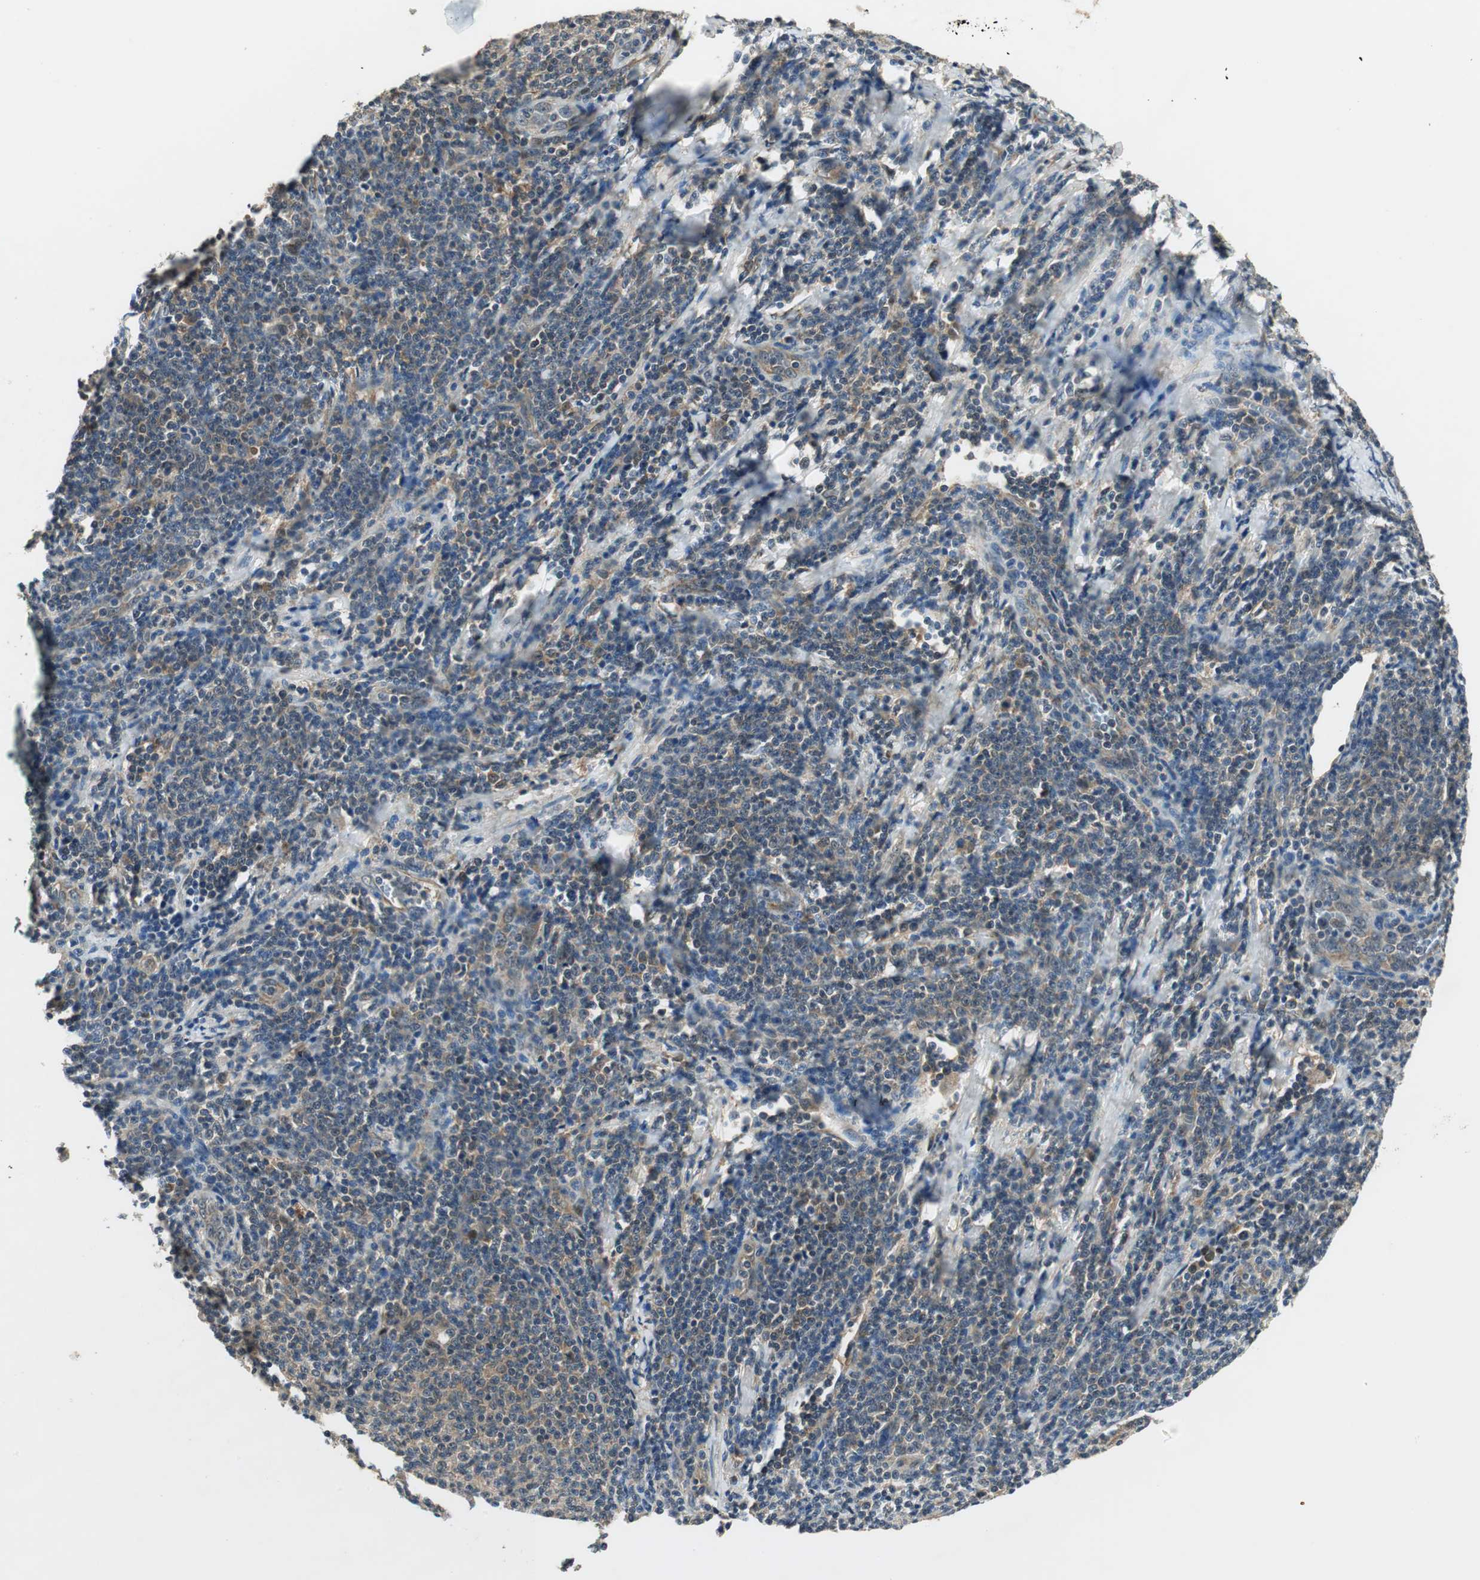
{"staining": {"intensity": "weak", "quantity": "25%-75%", "location": "cytoplasmic/membranous"}, "tissue": "lymphoma", "cell_type": "Tumor cells", "image_type": "cancer", "snomed": [{"axis": "morphology", "description": "Malignant lymphoma, non-Hodgkin's type, Low grade"}, {"axis": "topography", "description": "Lymph node"}], "caption": "A photomicrograph of low-grade malignant lymphoma, non-Hodgkin's type stained for a protein displays weak cytoplasmic/membranous brown staining in tumor cells.", "gene": "PSMB4", "patient": {"sex": "male", "age": 66}}